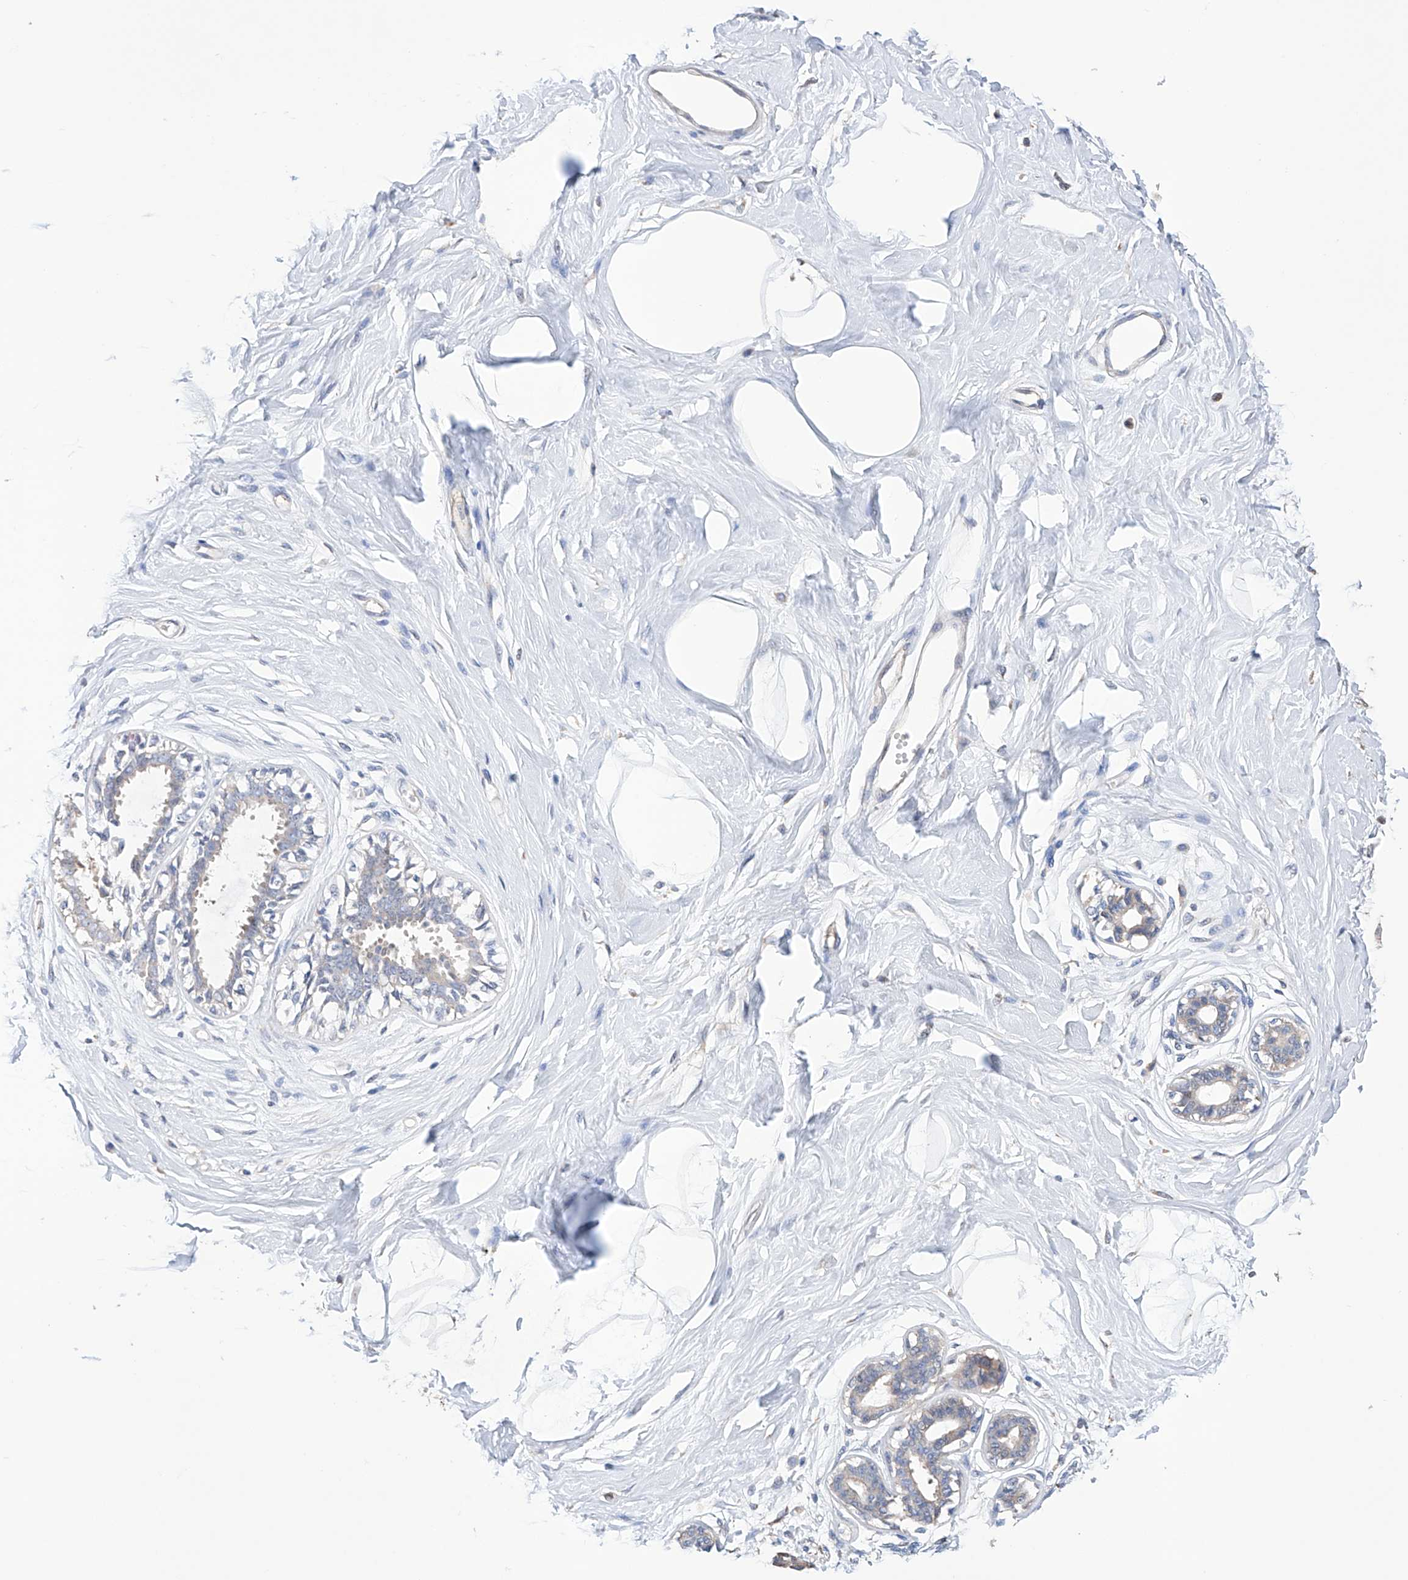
{"staining": {"intensity": "negative", "quantity": "none", "location": "none"}, "tissue": "breast", "cell_type": "Adipocytes", "image_type": "normal", "snomed": [{"axis": "morphology", "description": "Normal tissue, NOS"}, {"axis": "topography", "description": "Breast"}], "caption": "Protein analysis of normal breast demonstrates no significant positivity in adipocytes. Brightfield microscopy of immunohistochemistry (IHC) stained with DAB (brown) and hematoxylin (blue), captured at high magnification.", "gene": "AFG1L", "patient": {"sex": "female", "age": 45}}